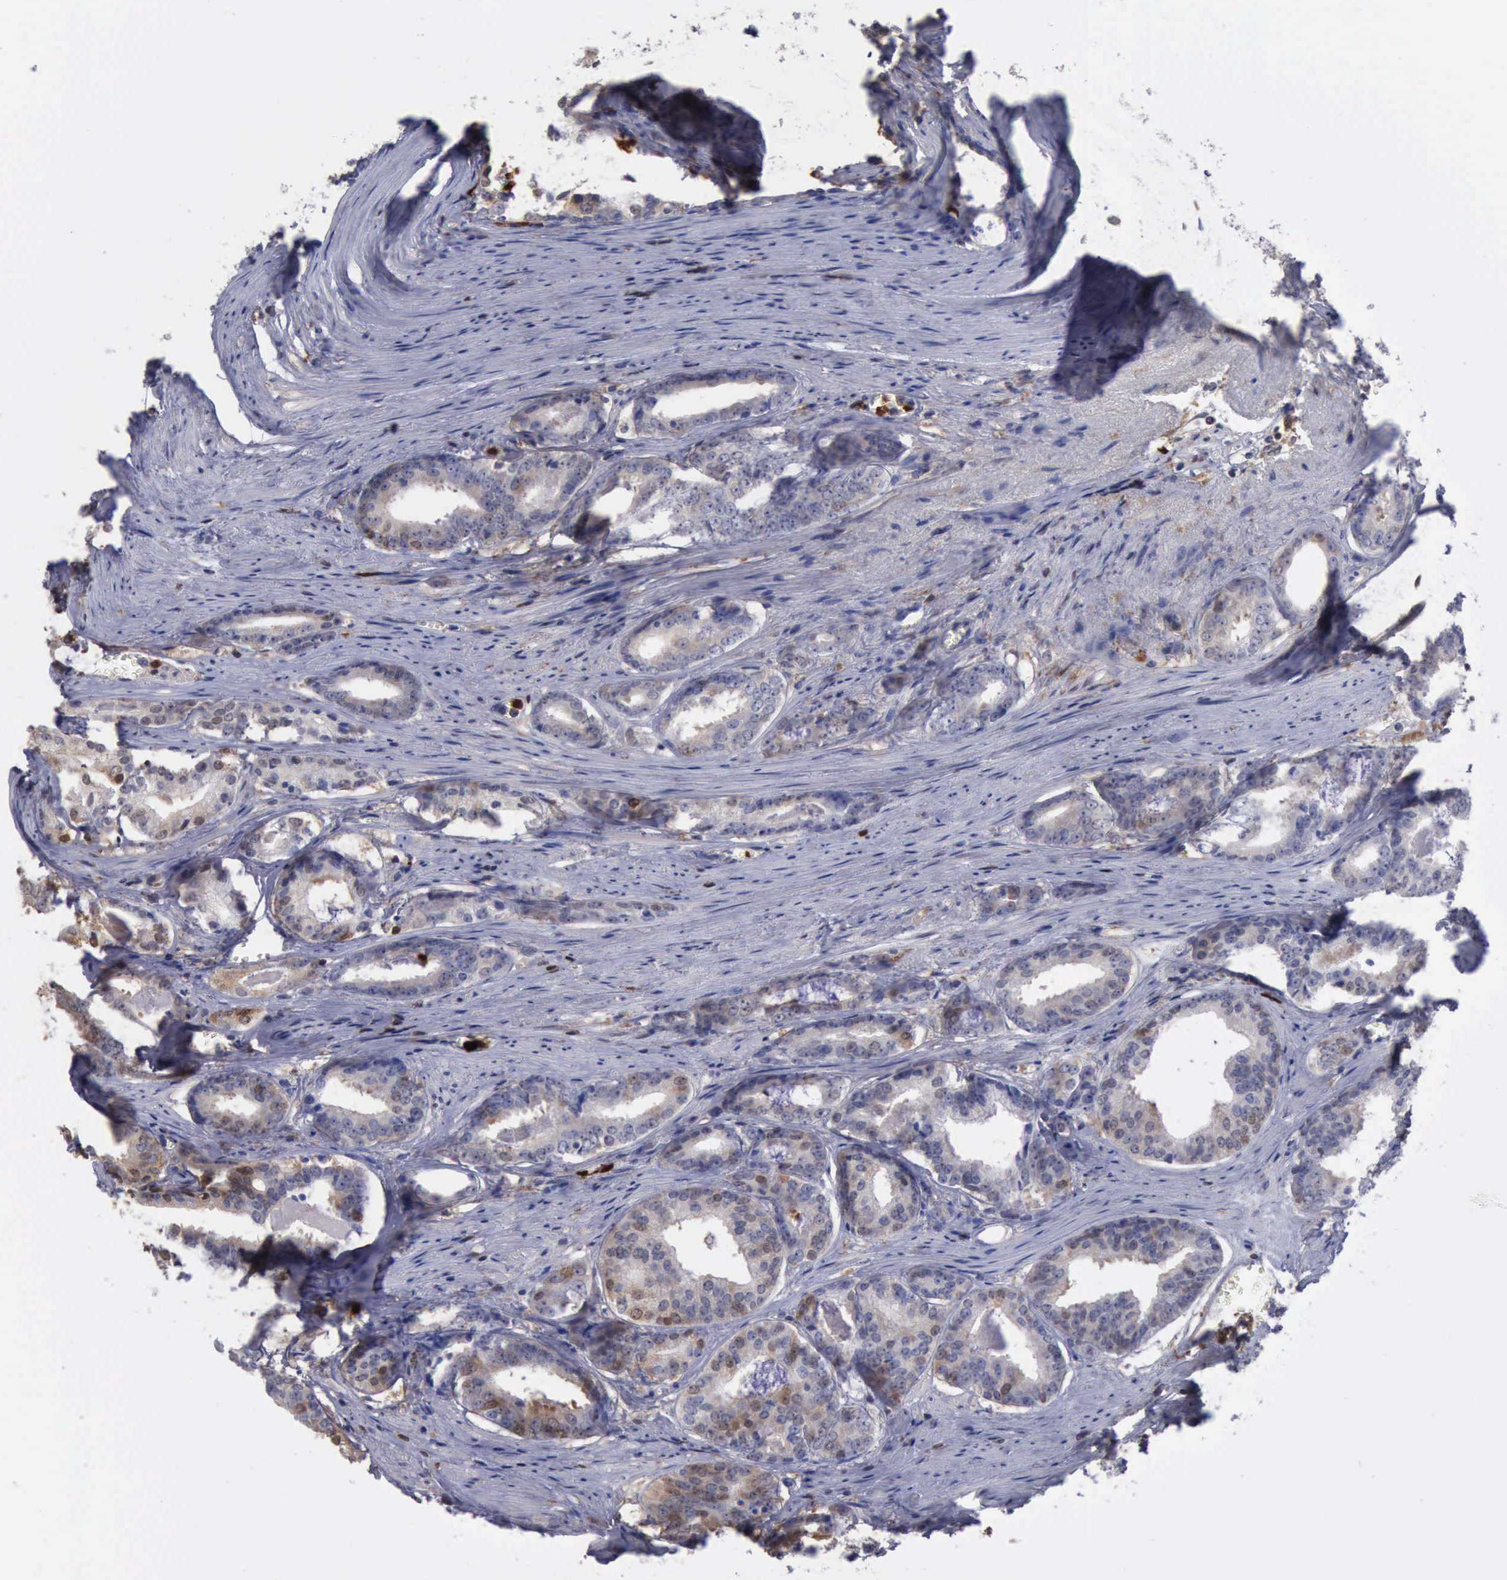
{"staining": {"intensity": "weak", "quantity": "25%-75%", "location": "cytoplasmic/membranous"}, "tissue": "prostate cancer", "cell_type": "Tumor cells", "image_type": "cancer", "snomed": [{"axis": "morphology", "description": "Adenocarcinoma, Medium grade"}, {"axis": "topography", "description": "Prostate"}], "caption": "Adenocarcinoma (medium-grade) (prostate) stained with DAB (3,3'-diaminobenzidine) immunohistochemistry demonstrates low levels of weak cytoplasmic/membranous expression in approximately 25%-75% of tumor cells. (DAB (3,3'-diaminobenzidine) IHC, brown staining for protein, blue staining for nuclei).", "gene": "STAT1", "patient": {"sex": "male", "age": 79}}